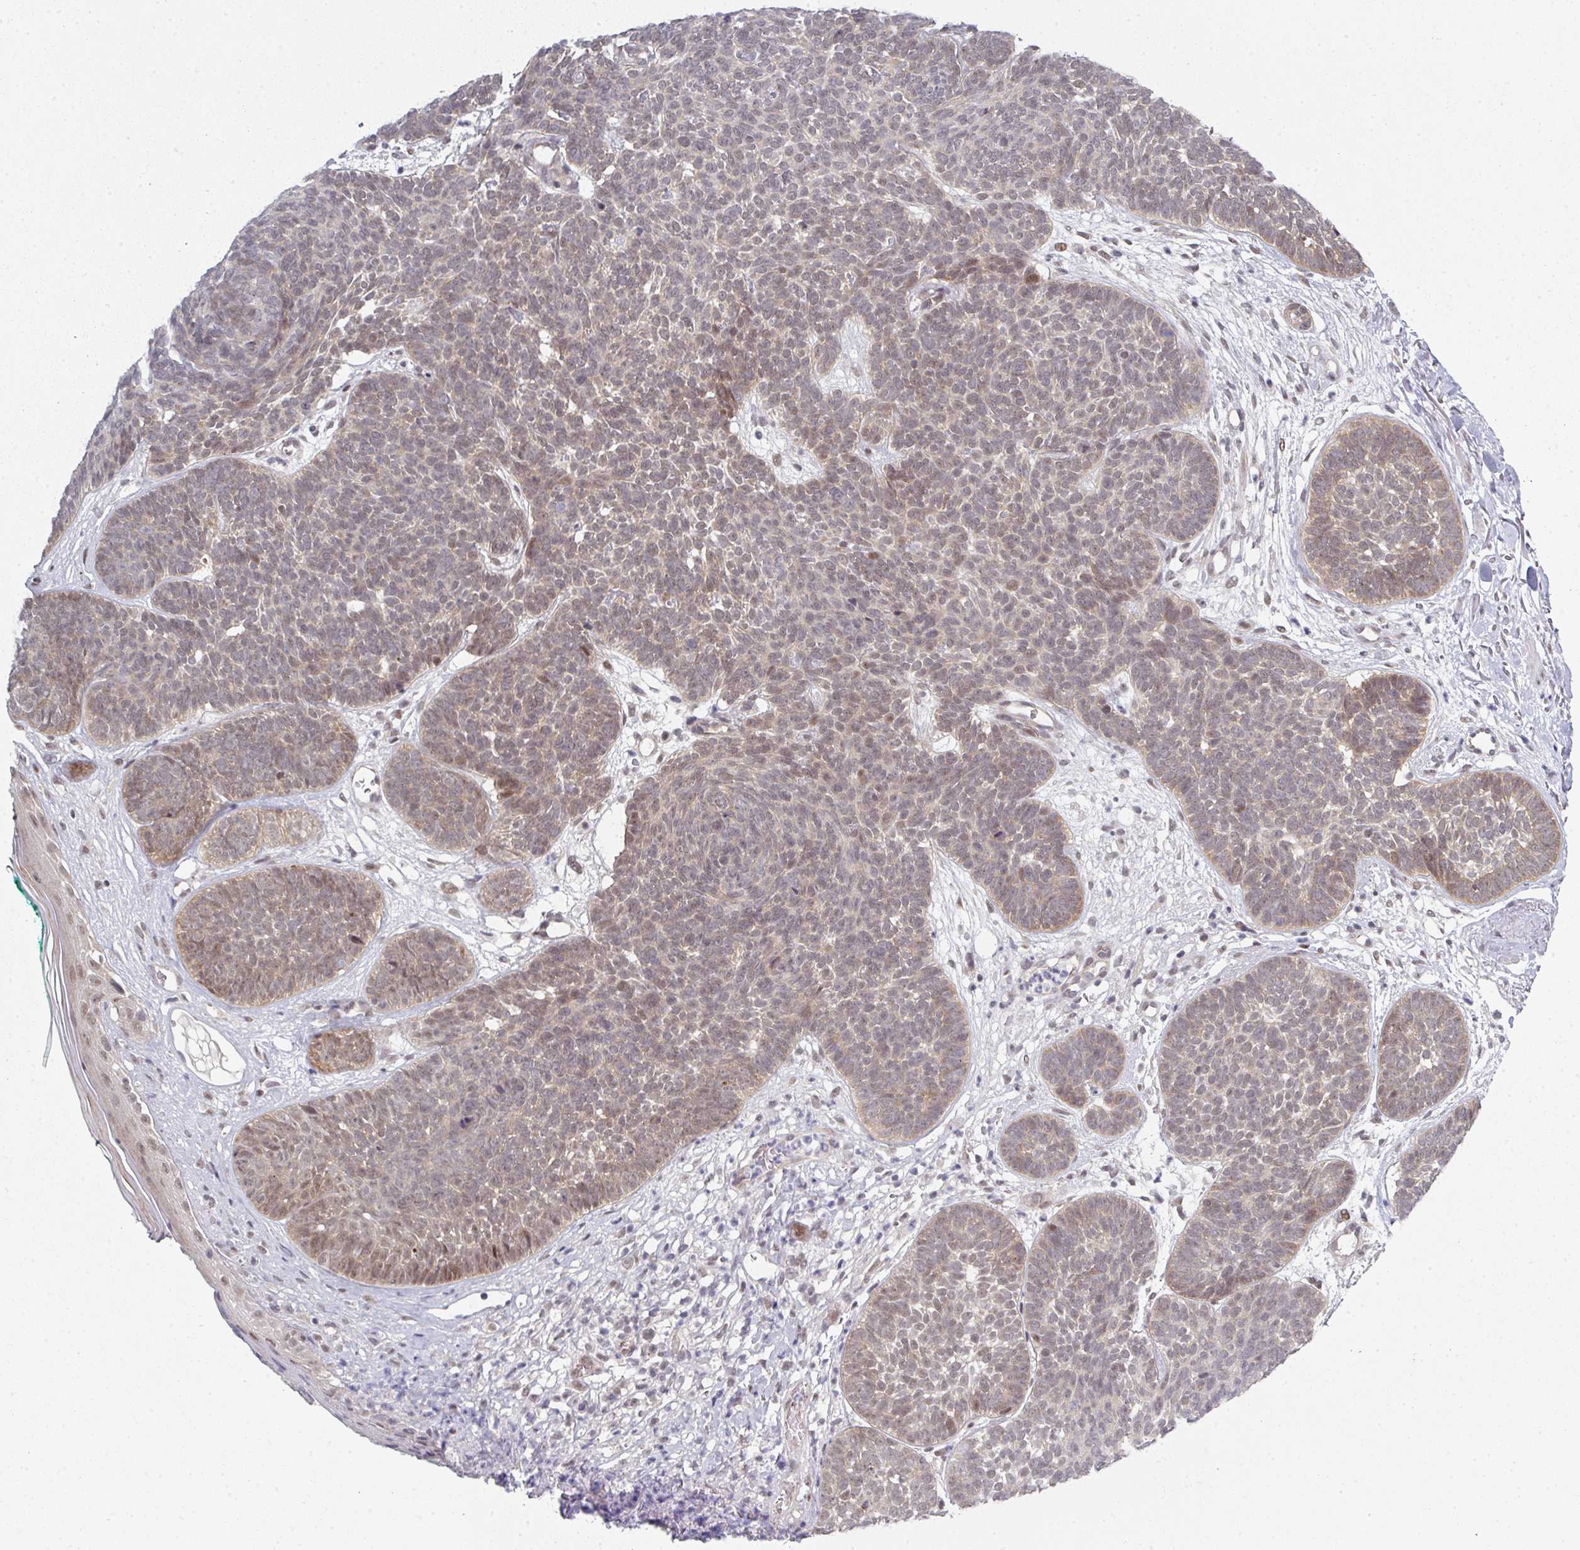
{"staining": {"intensity": "weak", "quantity": ">75%", "location": "cytoplasmic/membranous,nuclear"}, "tissue": "skin cancer", "cell_type": "Tumor cells", "image_type": "cancer", "snomed": [{"axis": "morphology", "description": "Basal cell carcinoma"}, {"axis": "topography", "description": "Skin"}, {"axis": "topography", "description": "Skin of neck"}, {"axis": "topography", "description": "Skin of shoulder"}, {"axis": "topography", "description": "Skin of back"}], "caption": "Weak cytoplasmic/membranous and nuclear positivity is identified in about >75% of tumor cells in skin basal cell carcinoma. The staining is performed using DAB (3,3'-diaminobenzidine) brown chromogen to label protein expression. The nuclei are counter-stained blue using hematoxylin.", "gene": "TMCC1", "patient": {"sex": "male", "age": 80}}